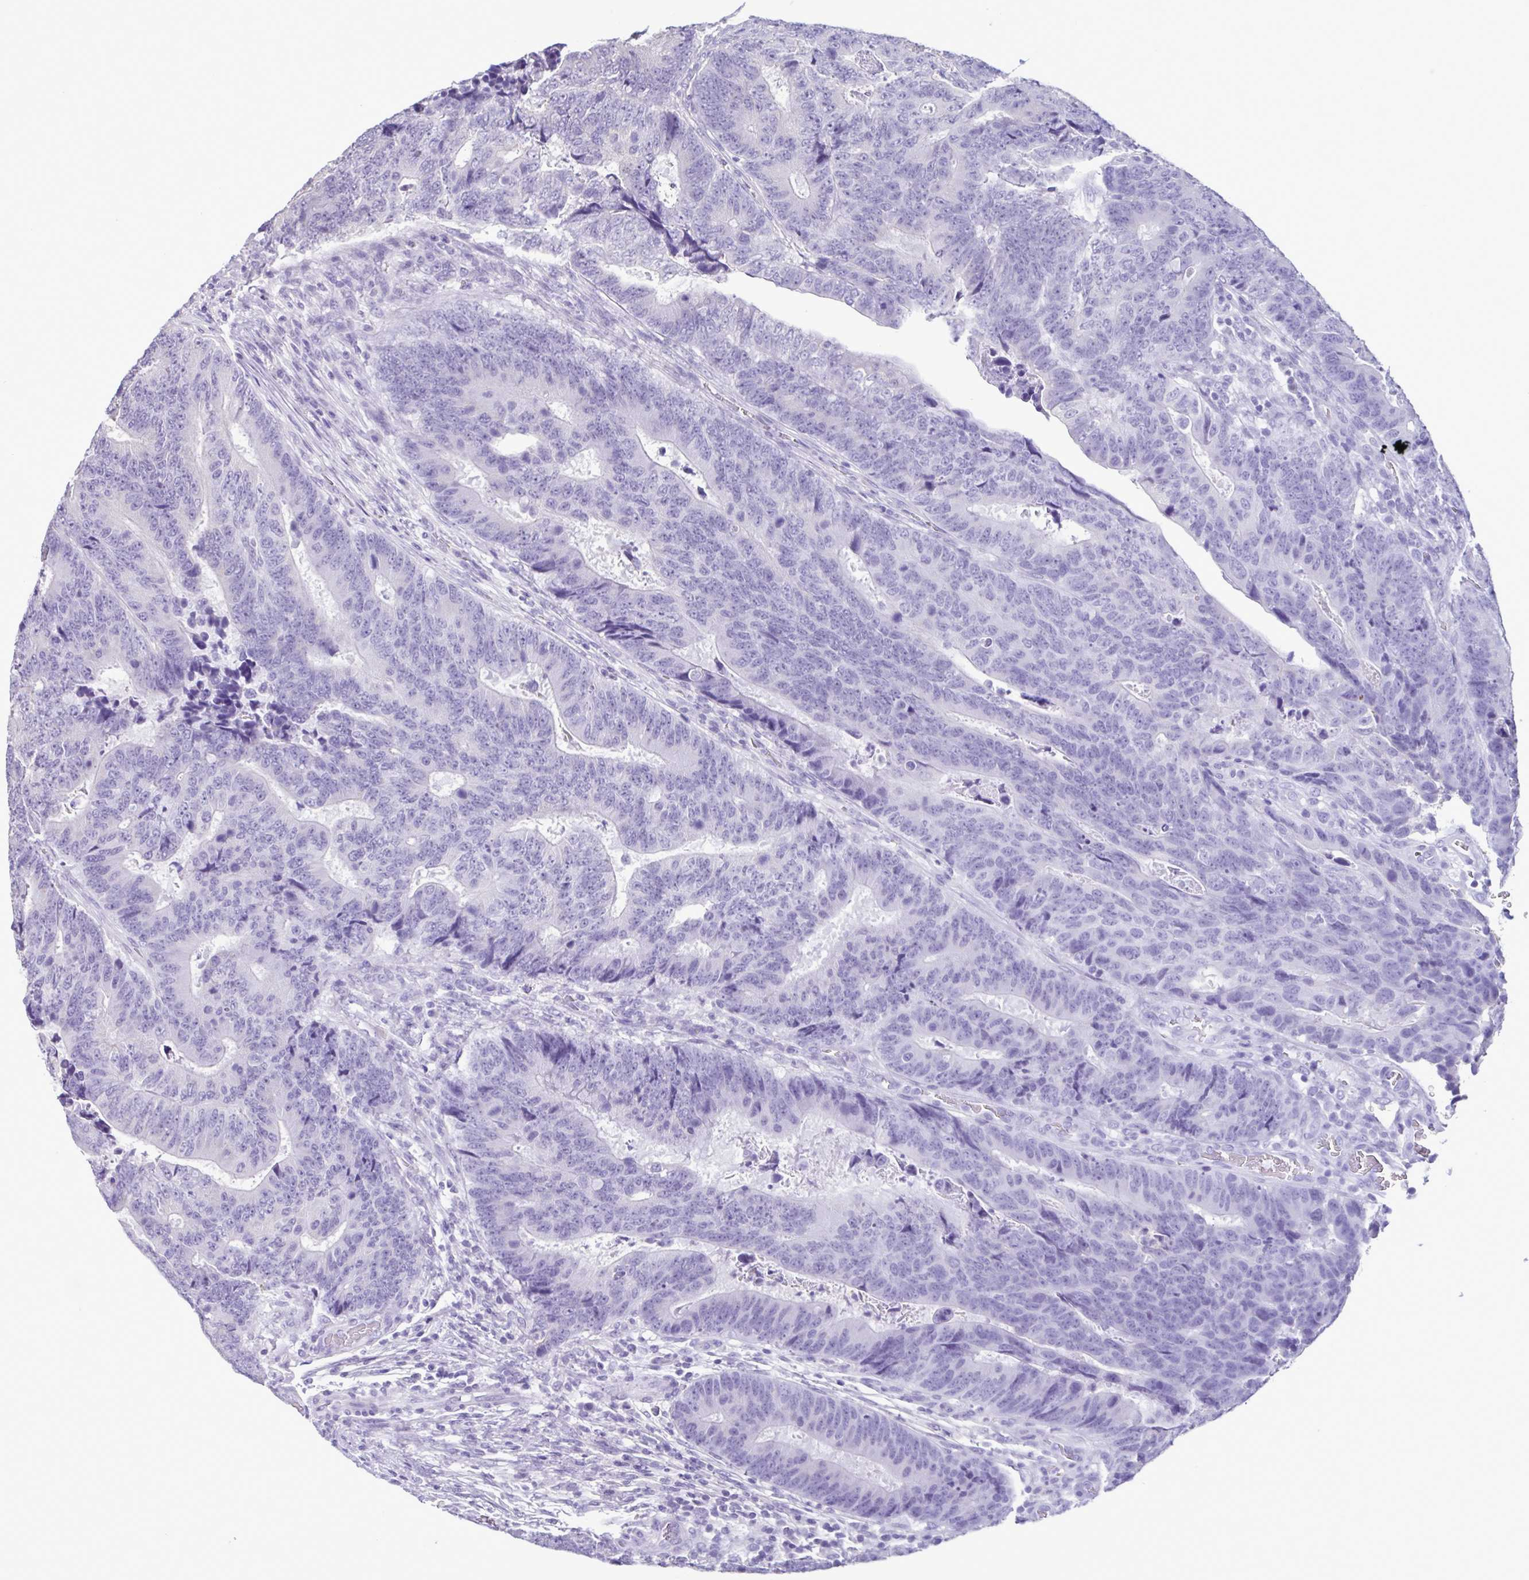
{"staining": {"intensity": "negative", "quantity": "none", "location": "none"}, "tissue": "colorectal cancer", "cell_type": "Tumor cells", "image_type": "cancer", "snomed": [{"axis": "morphology", "description": "Adenocarcinoma, NOS"}, {"axis": "topography", "description": "Colon"}], "caption": "A high-resolution image shows IHC staining of colorectal cancer, which displays no significant expression in tumor cells. The staining was performed using DAB (3,3'-diaminobenzidine) to visualize the protein expression in brown, while the nuclei were stained in blue with hematoxylin (Magnification: 20x).", "gene": "CBY2", "patient": {"sex": "female", "age": 48}}